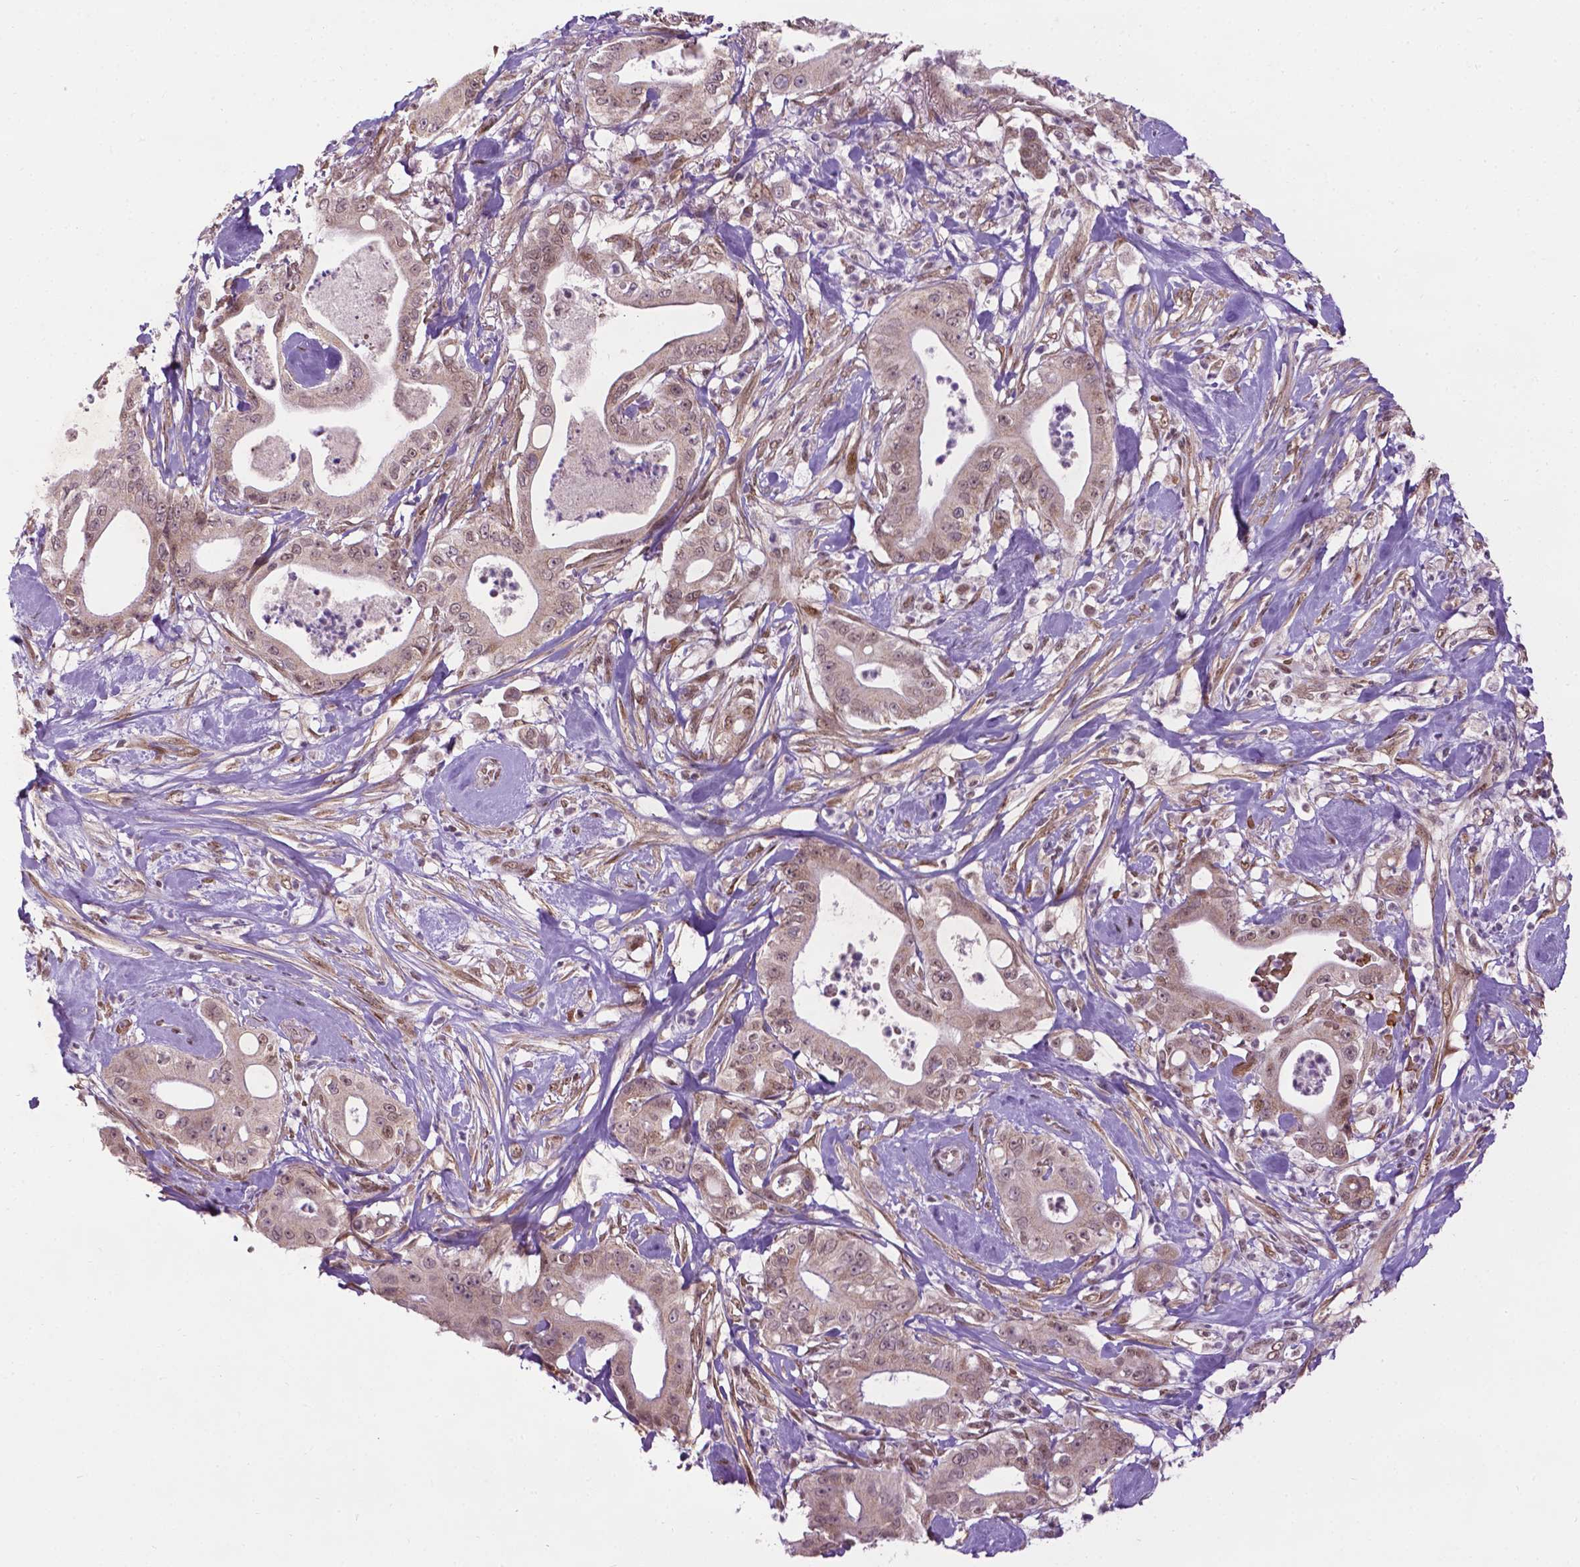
{"staining": {"intensity": "weak", "quantity": "25%-75%", "location": "nuclear"}, "tissue": "pancreatic cancer", "cell_type": "Tumor cells", "image_type": "cancer", "snomed": [{"axis": "morphology", "description": "Adenocarcinoma, NOS"}, {"axis": "topography", "description": "Pancreas"}], "caption": "Immunohistochemistry (DAB) staining of pancreatic cancer reveals weak nuclear protein expression in approximately 25%-75% of tumor cells.", "gene": "ZNF41", "patient": {"sex": "male", "age": 71}}